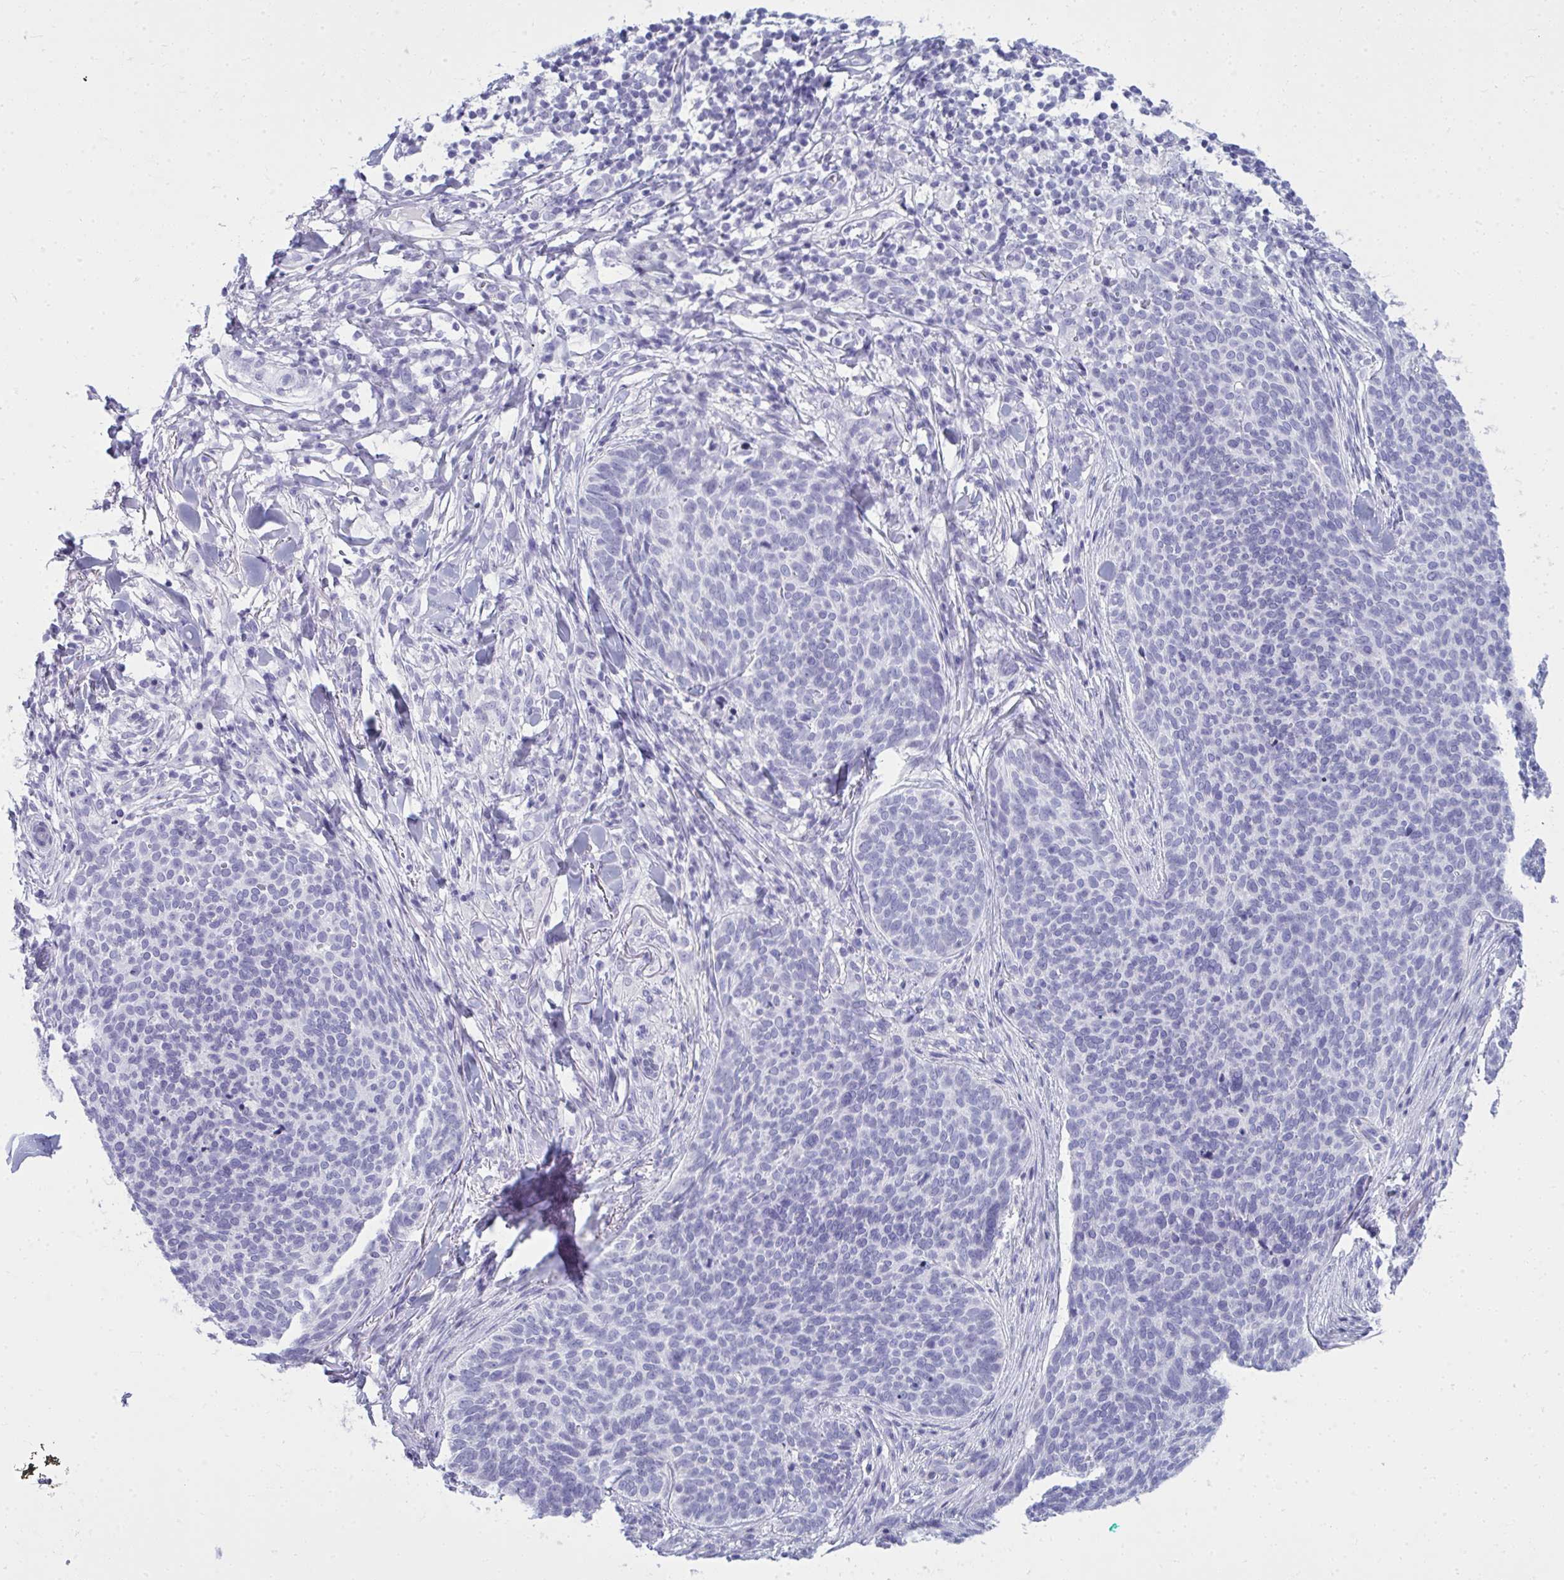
{"staining": {"intensity": "negative", "quantity": "none", "location": "none"}, "tissue": "skin cancer", "cell_type": "Tumor cells", "image_type": "cancer", "snomed": [{"axis": "morphology", "description": "Basal cell carcinoma"}, {"axis": "topography", "description": "Skin"}, {"axis": "topography", "description": "Skin of face"}], "caption": "This histopathology image is of skin cancer (basal cell carcinoma) stained with IHC to label a protein in brown with the nuclei are counter-stained blue. There is no staining in tumor cells.", "gene": "QDPR", "patient": {"sex": "male", "age": 56}}